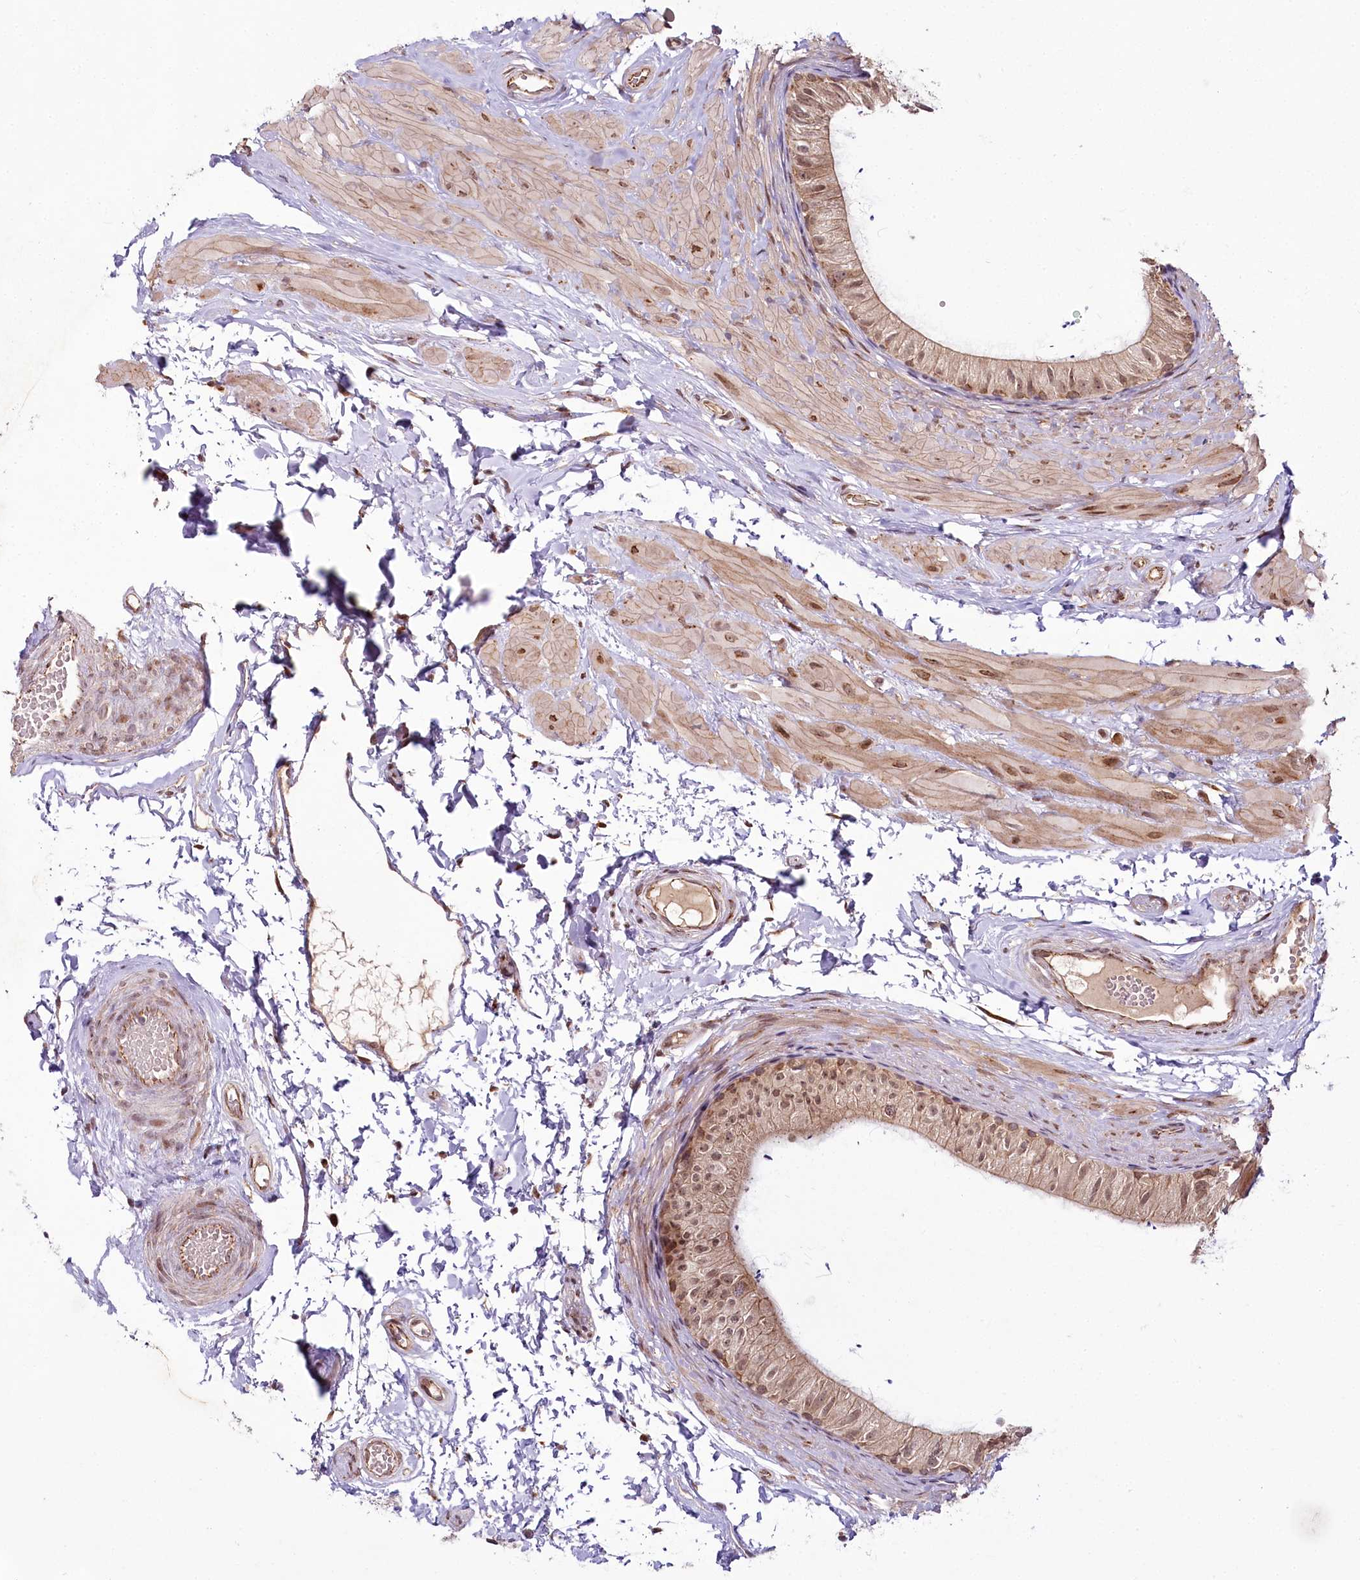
{"staining": {"intensity": "moderate", "quantity": "25%-75%", "location": "cytoplasmic/membranous,nuclear"}, "tissue": "epididymis", "cell_type": "Glandular cells", "image_type": "normal", "snomed": [{"axis": "morphology", "description": "Normal tissue, NOS"}, {"axis": "topography", "description": "Epididymis"}], "caption": "A brown stain shows moderate cytoplasmic/membranous,nuclear expression of a protein in glandular cells of benign epididymis.", "gene": "ALKBH8", "patient": {"sex": "male", "age": 50}}